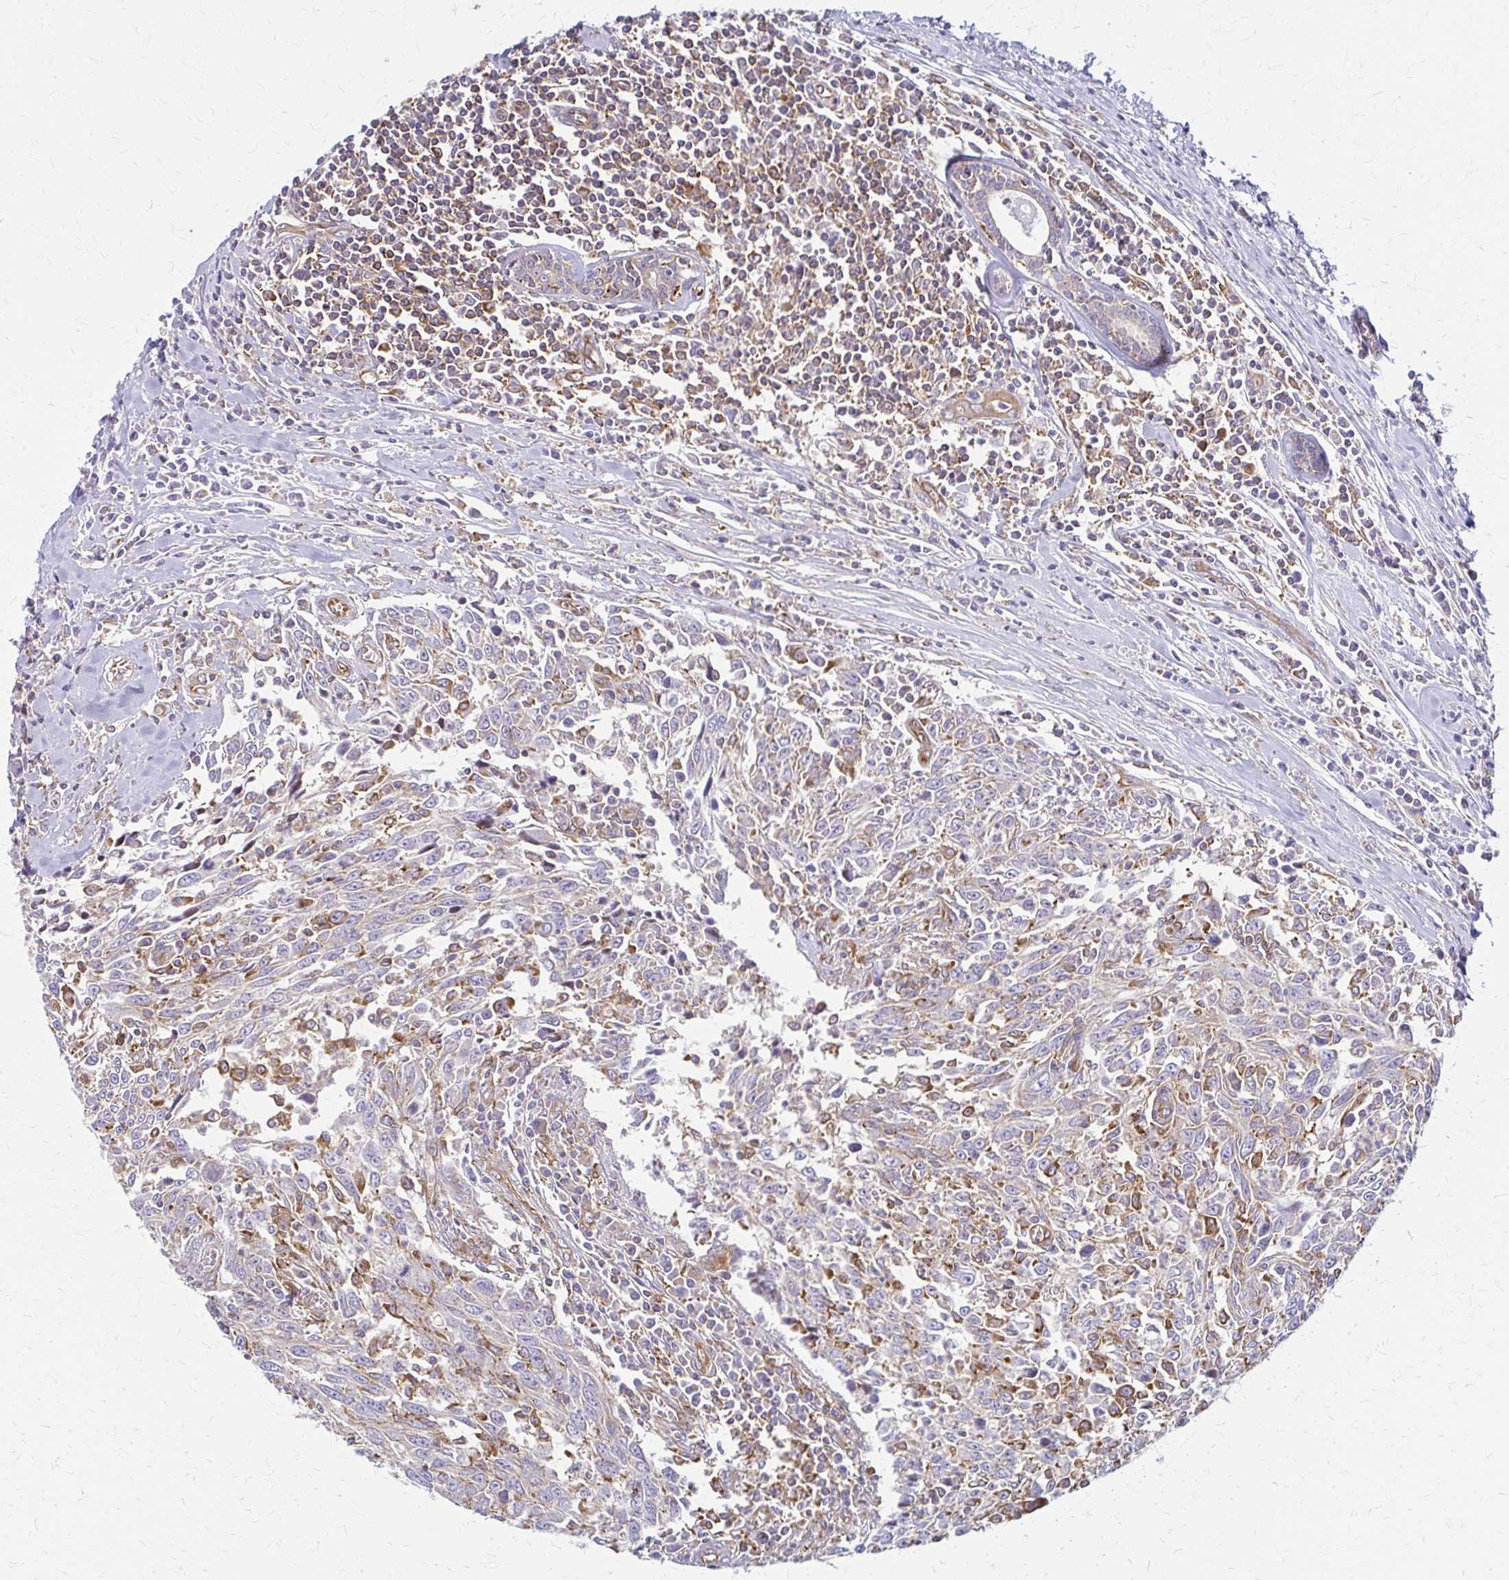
{"staining": {"intensity": "moderate", "quantity": "25%-75%", "location": "cytoplasmic/membranous"}, "tissue": "breast cancer", "cell_type": "Tumor cells", "image_type": "cancer", "snomed": [{"axis": "morphology", "description": "Duct carcinoma"}, {"axis": "topography", "description": "Breast"}], "caption": "Human breast cancer (invasive ductal carcinoma) stained for a protein (brown) displays moderate cytoplasmic/membranous positive expression in about 25%-75% of tumor cells.", "gene": "WASF2", "patient": {"sex": "female", "age": 50}}